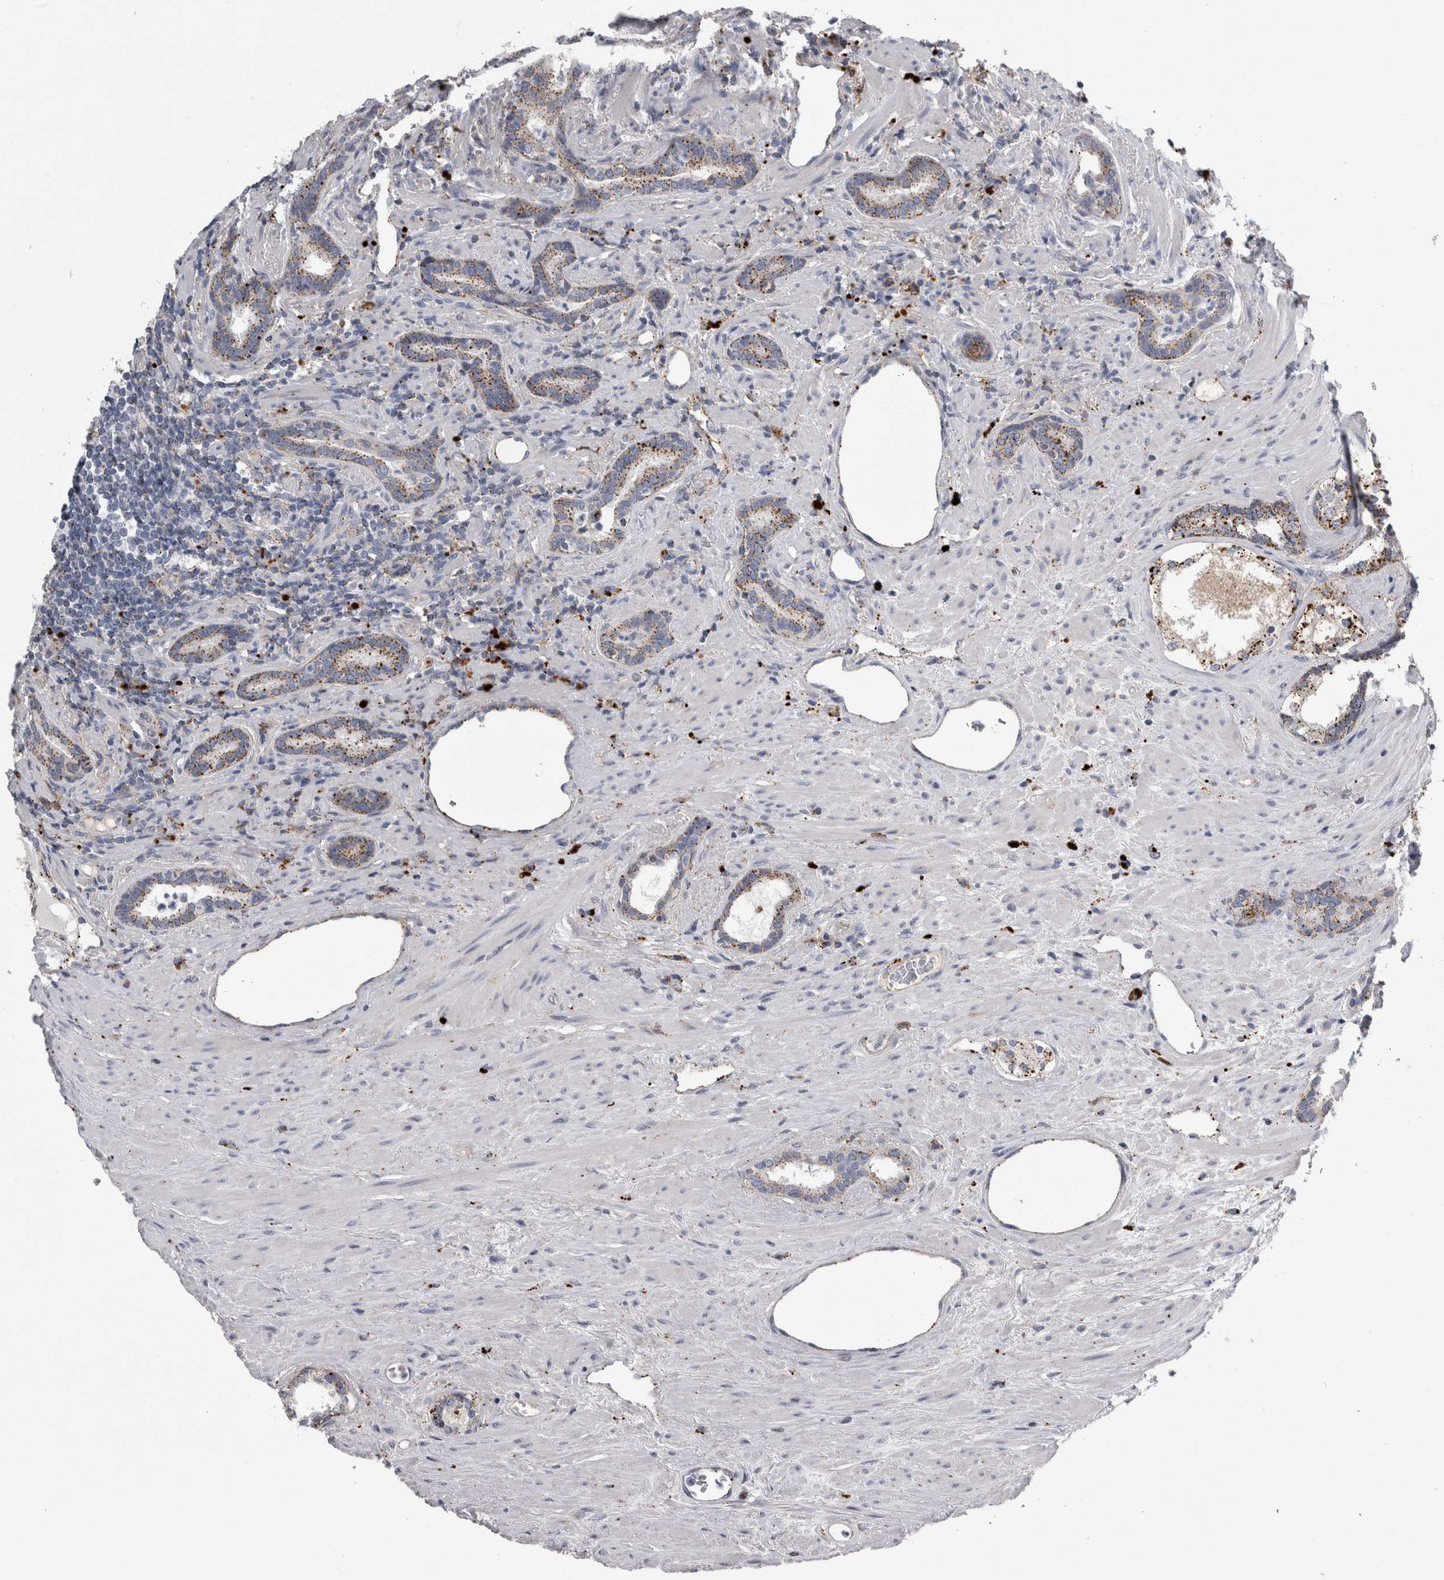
{"staining": {"intensity": "moderate", "quantity": ">75%", "location": "cytoplasmic/membranous"}, "tissue": "prostate cancer", "cell_type": "Tumor cells", "image_type": "cancer", "snomed": [{"axis": "morphology", "description": "Adenocarcinoma, High grade"}, {"axis": "topography", "description": "Prostate"}], "caption": "About >75% of tumor cells in adenocarcinoma (high-grade) (prostate) exhibit moderate cytoplasmic/membranous protein staining as visualized by brown immunohistochemical staining.", "gene": "DPP7", "patient": {"sex": "male", "age": 71}}